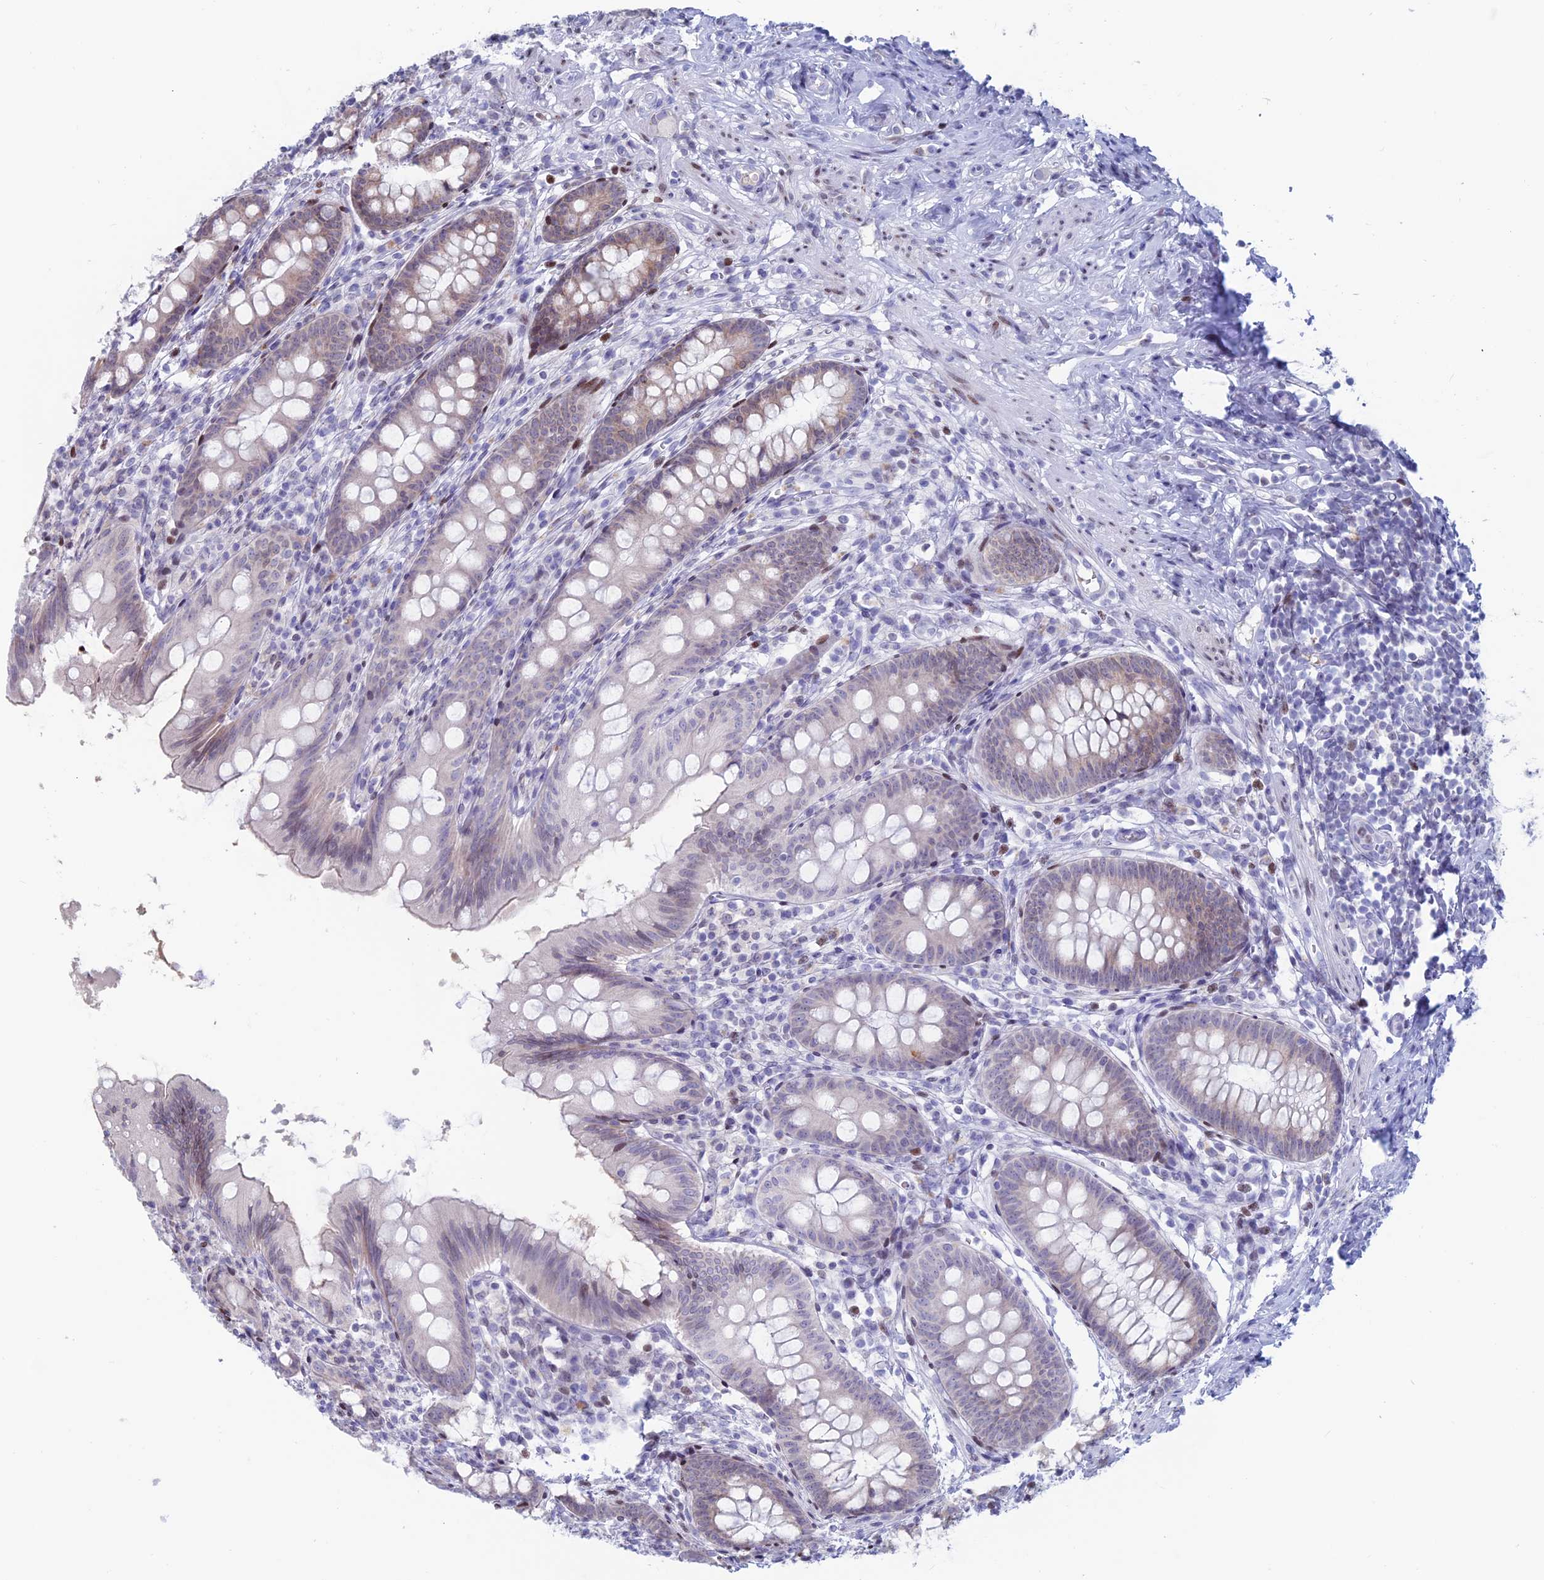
{"staining": {"intensity": "weak", "quantity": "<25%", "location": "nuclear"}, "tissue": "appendix", "cell_type": "Glandular cells", "image_type": "normal", "snomed": [{"axis": "morphology", "description": "Normal tissue, NOS"}, {"axis": "topography", "description": "Appendix"}], "caption": "Protein analysis of normal appendix shows no significant expression in glandular cells.", "gene": "CERS6", "patient": {"sex": "female", "age": 51}}